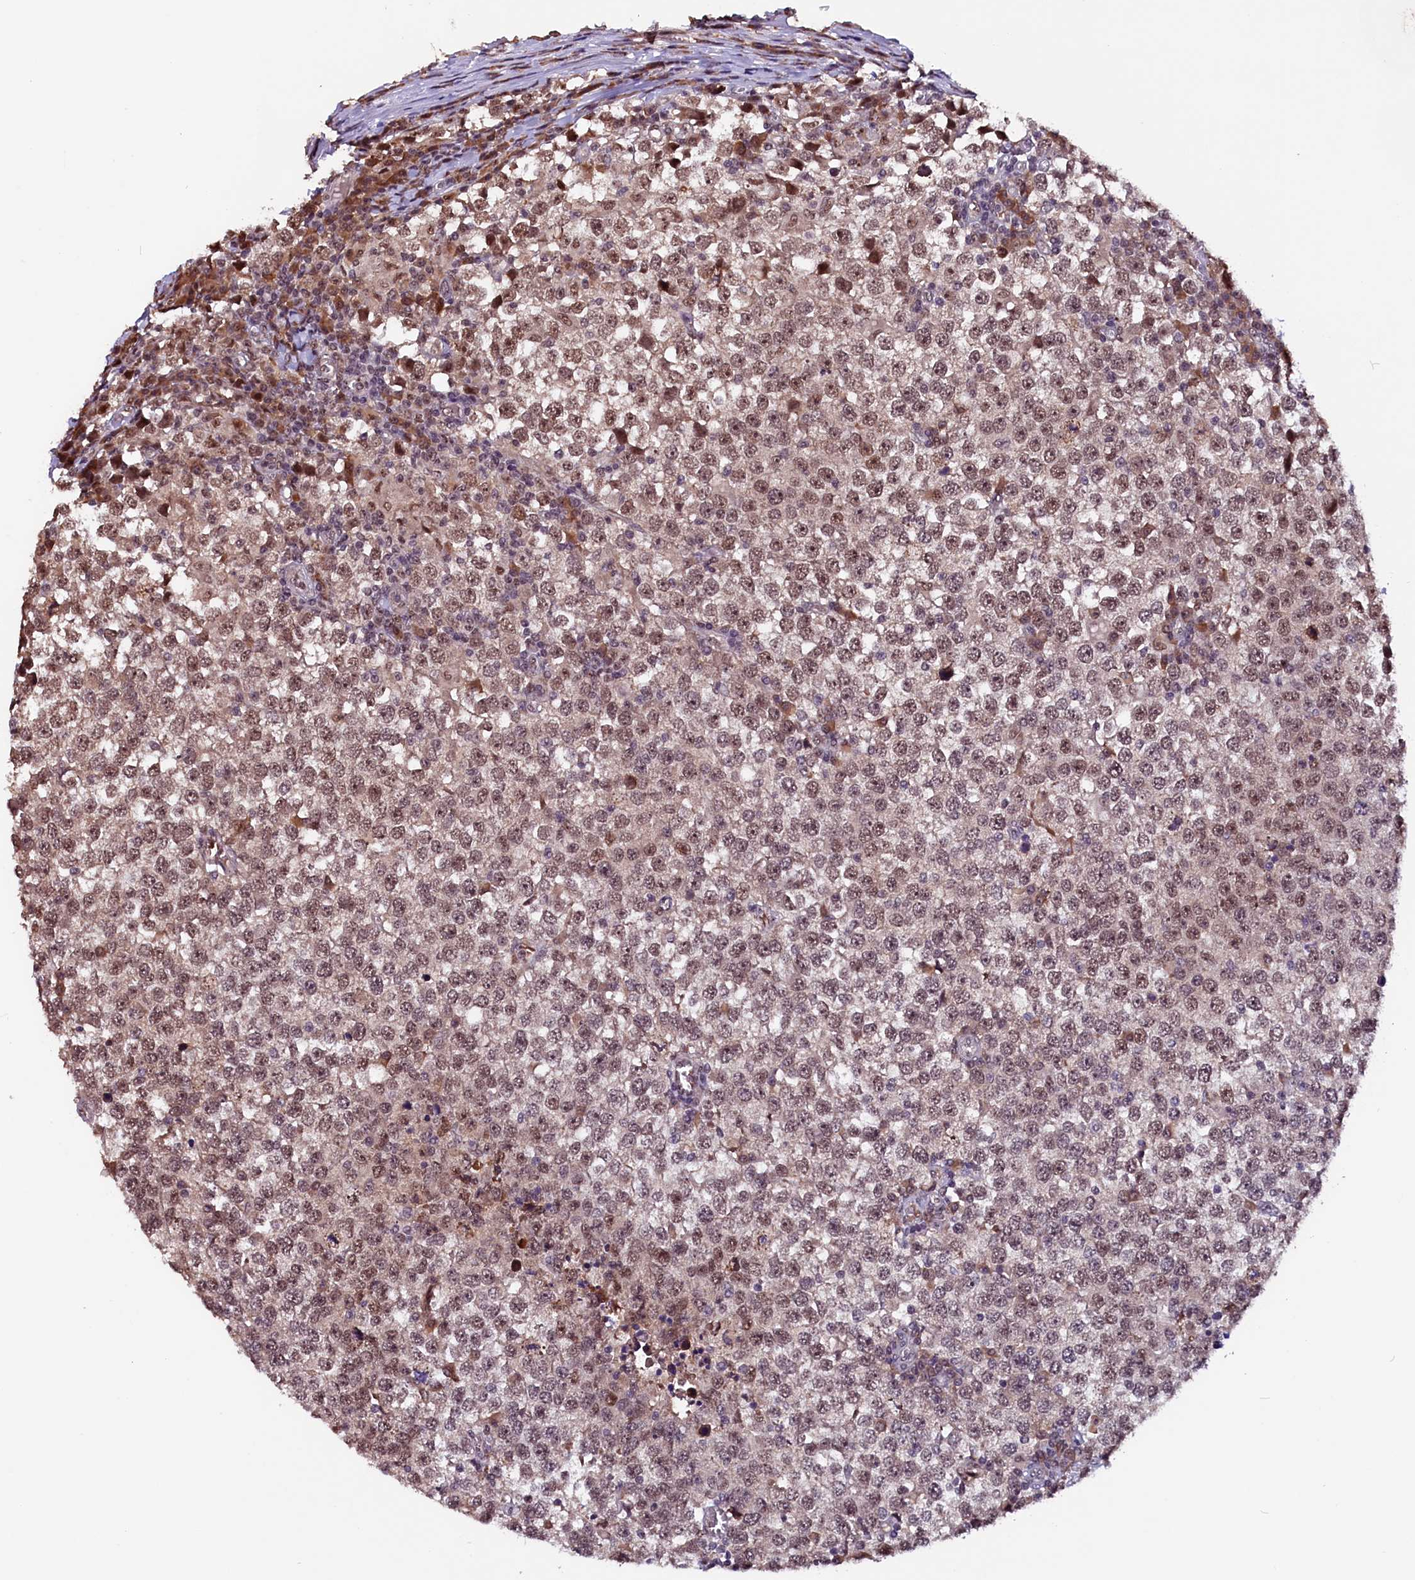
{"staining": {"intensity": "moderate", "quantity": ">75%", "location": "nuclear"}, "tissue": "testis cancer", "cell_type": "Tumor cells", "image_type": "cancer", "snomed": [{"axis": "morphology", "description": "Seminoma, NOS"}, {"axis": "topography", "description": "Testis"}], "caption": "Testis cancer (seminoma) stained for a protein (brown) exhibits moderate nuclear positive expression in approximately >75% of tumor cells.", "gene": "RNMT", "patient": {"sex": "male", "age": 65}}